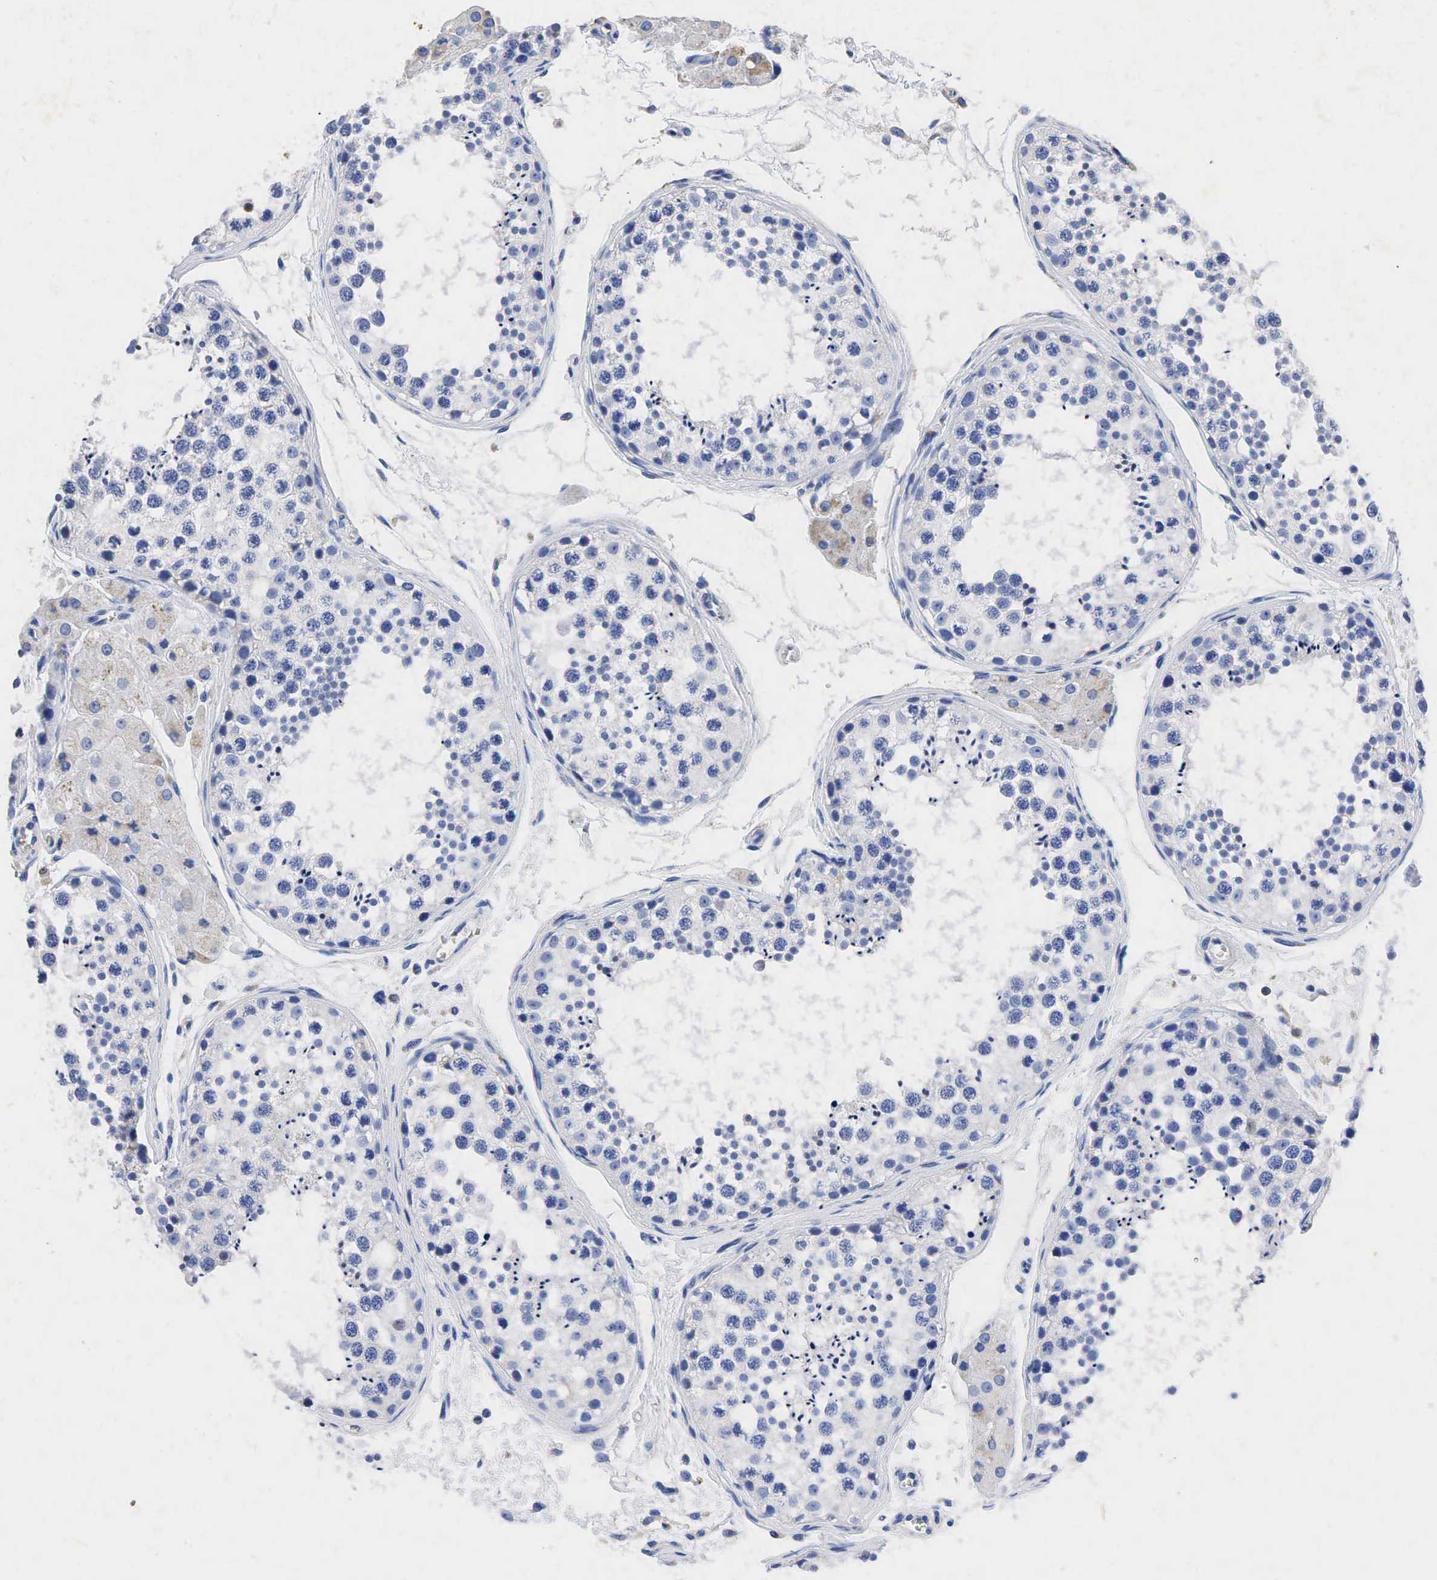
{"staining": {"intensity": "negative", "quantity": "none", "location": "none"}, "tissue": "testis", "cell_type": "Cells in seminiferous ducts", "image_type": "normal", "snomed": [{"axis": "morphology", "description": "Normal tissue, NOS"}, {"axis": "topography", "description": "Testis"}], "caption": "DAB immunohistochemical staining of benign testis demonstrates no significant positivity in cells in seminiferous ducts.", "gene": "SYP", "patient": {"sex": "male", "age": 57}}